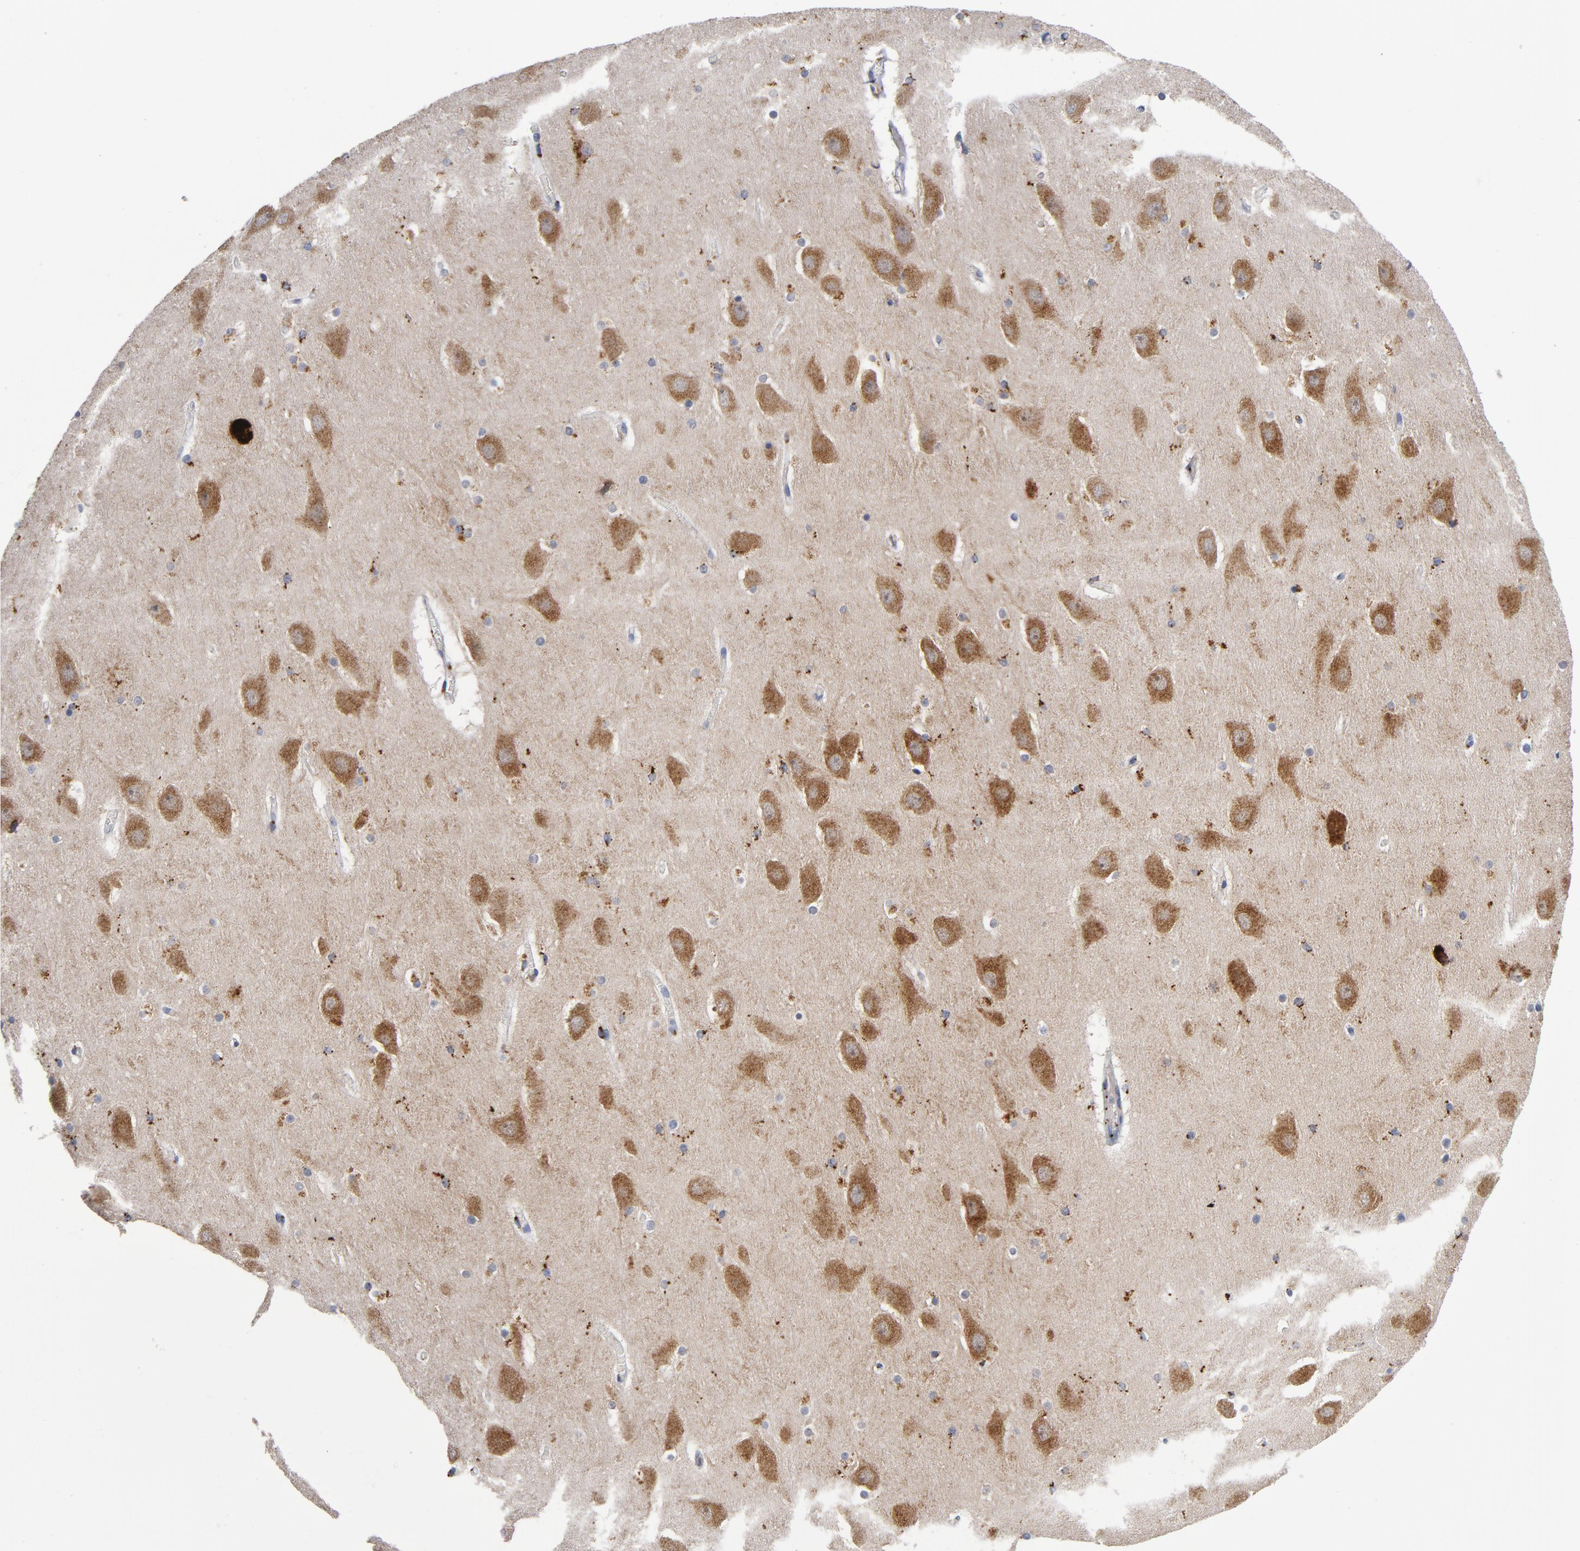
{"staining": {"intensity": "moderate", "quantity": "25%-75%", "location": "cytoplasmic/membranous"}, "tissue": "hippocampus", "cell_type": "Glial cells", "image_type": "normal", "snomed": [{"axis": "morphology", "description": "Normal tissue, NOS"}, {"axis": "topography", "description": "Hippocampus"}], "caption": "Glial cells reveal medium levels of moderate cytoplasmic/membranous expression in approximately 25%-75% of cells in benign human hippocampus.", "gene": "AKT2", "patient": {"sex": "male", "age": 45}}